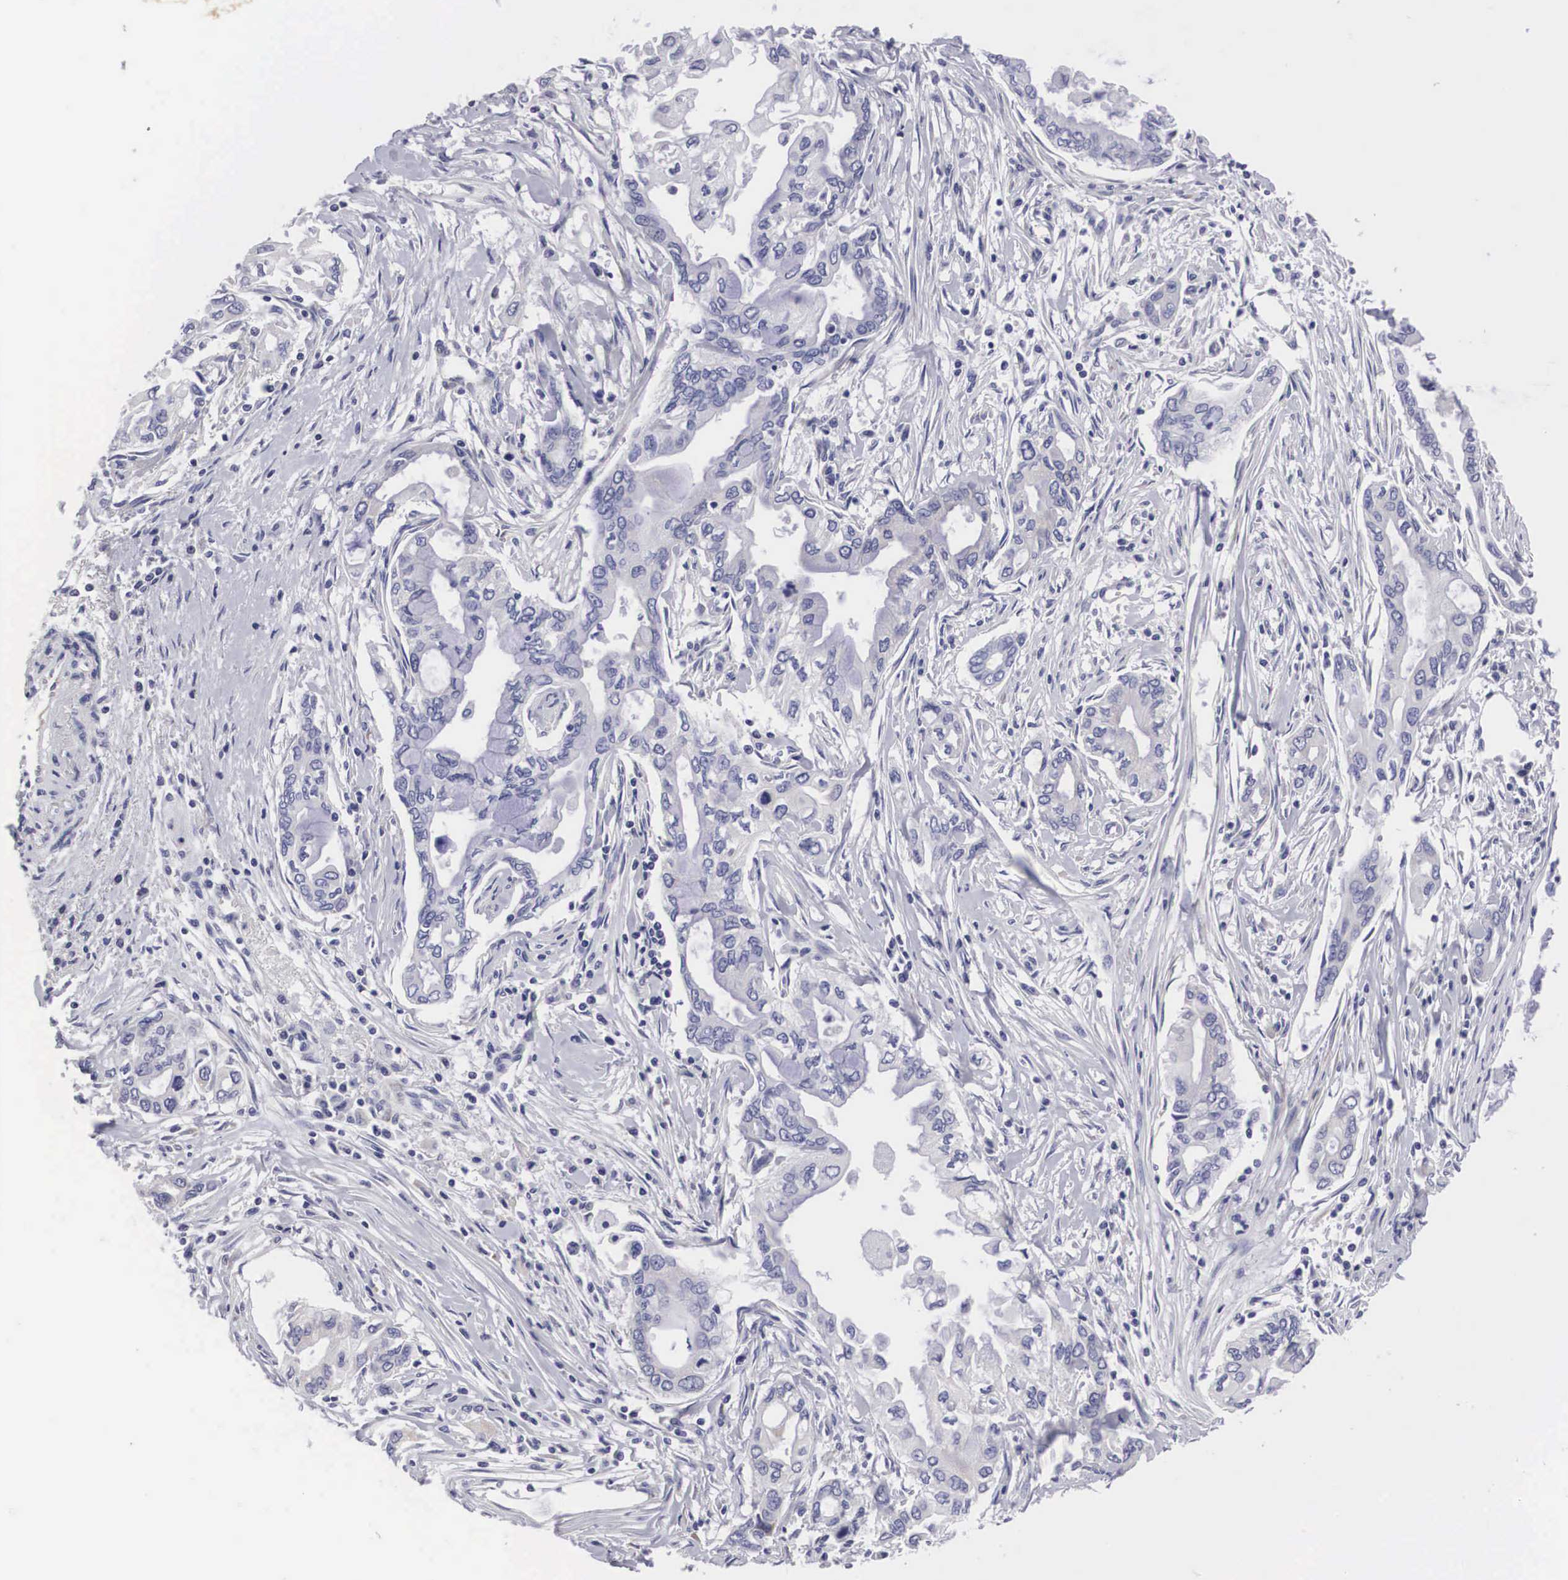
{"staining": {"intensity": "negative", "quantity": "none", "location": "none"}, "tissue": "pancreatic cancer", "cell_type": "Tumor cells", "image_type": "cancer", "snomed": [{"axis": "morphology", "description": "Adenocarcinoma, NOS"}, {"axis": "topography", "description": "Pancreas"}], "caption": "A histopathology image of pancreatic adenocarcinoma stained for a protein shows no brown staining in tumor cells.", "gene": "ARMCX3", "patient": {"sex": "female", "age": 57}}